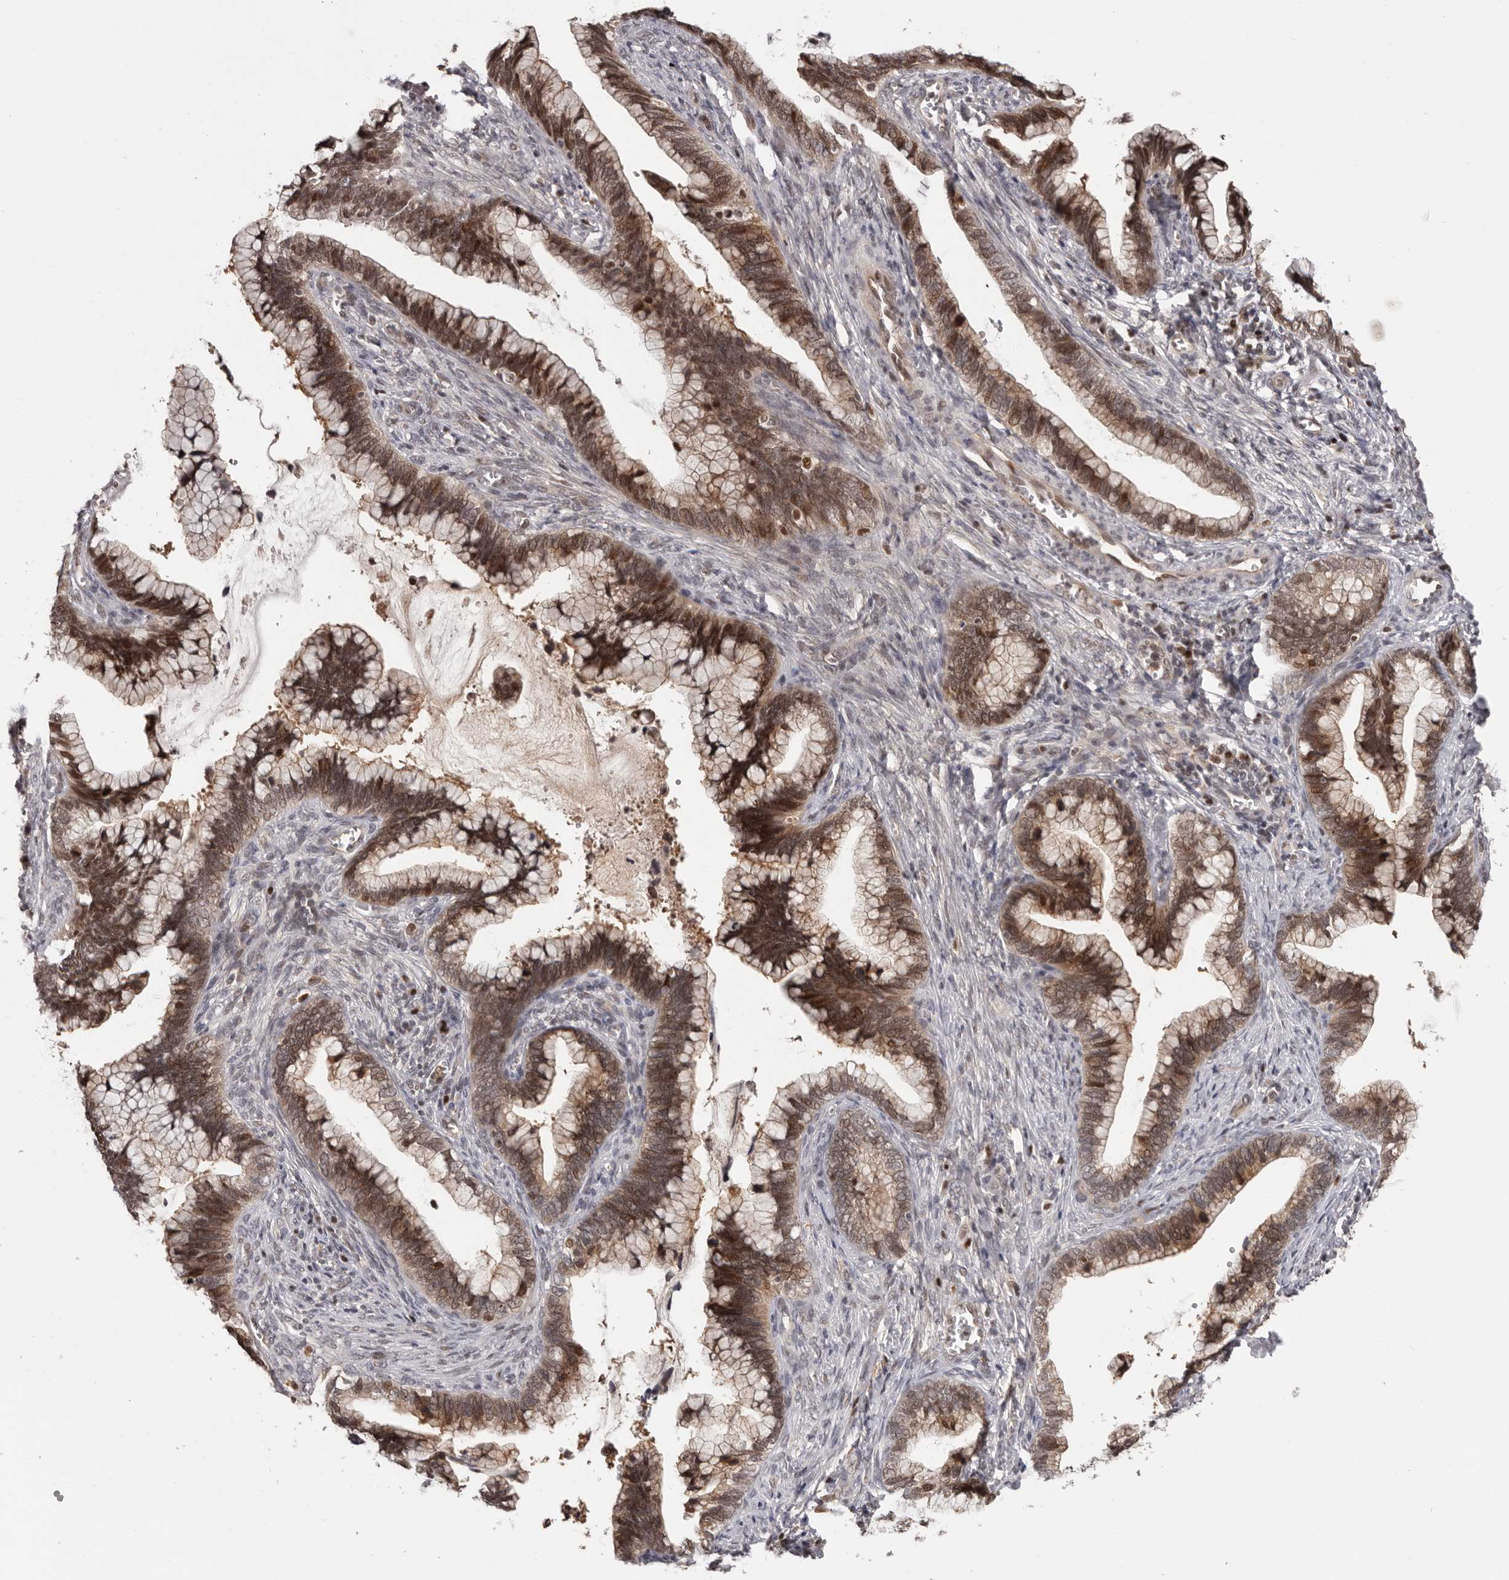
{"staining": {"intensity": "moderate", "quantity": ">75%", "location": "cytoplasmic/membranous,nuclear"}, "tissue": "cervical cancer", "cell_type": "Tumor cells", "image_type": "cancer", "snomed": [{"axis": "morphology", "description": "Adenocarcinoma, NOS"}, {"axis": "topography", "description": "Cervix"}], "caption": "An immunohistochemistry photomicrograph of tumor tissue is shown. Protein staining in brown labels moderate cytoplasmic/membranous and nuclear positivity in cervical cancer (adenocarcinoma) within tumor cells.", "gene": "TBX5", "patient": {"sex": "female", "age": 44}}